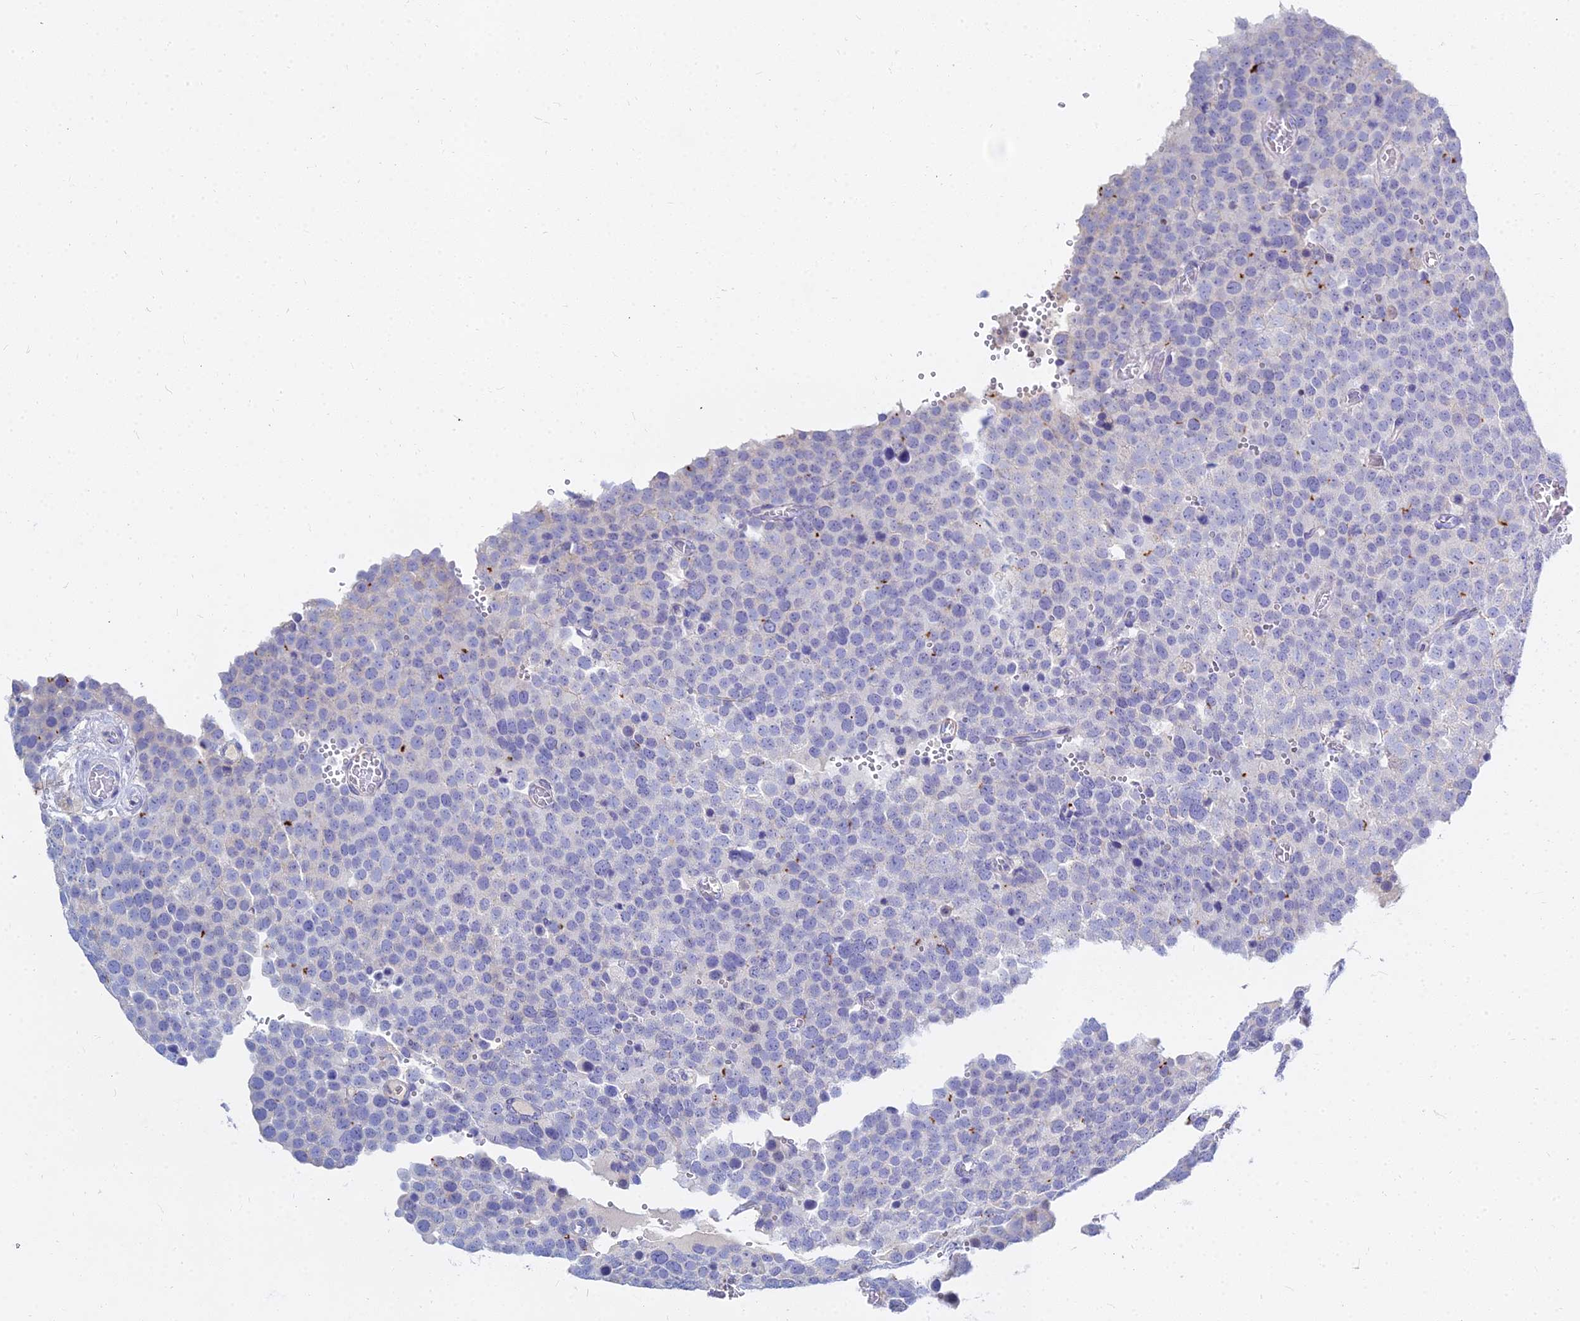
{"staining": {"intensity": "negative", "quantity": "none", "location": "none"}, "tissue": "testis cancer", "cell_type": "Tumor cells", "image_type": "cancer", "snomed": [{"axis": "morphology", "description": "Normal tissue, NOS"}, {"axis": "morphology", "description": "Seminoma, NOS"}, {"axis": "topography", "description": "Testis"}], "caption": "This is a histopathology image of immunohistochemistry staining of testis cancer, which shows no positivity in tumor cells.", "gene": "ZNF552", "patient": {"sex": "male", "age": 71}}